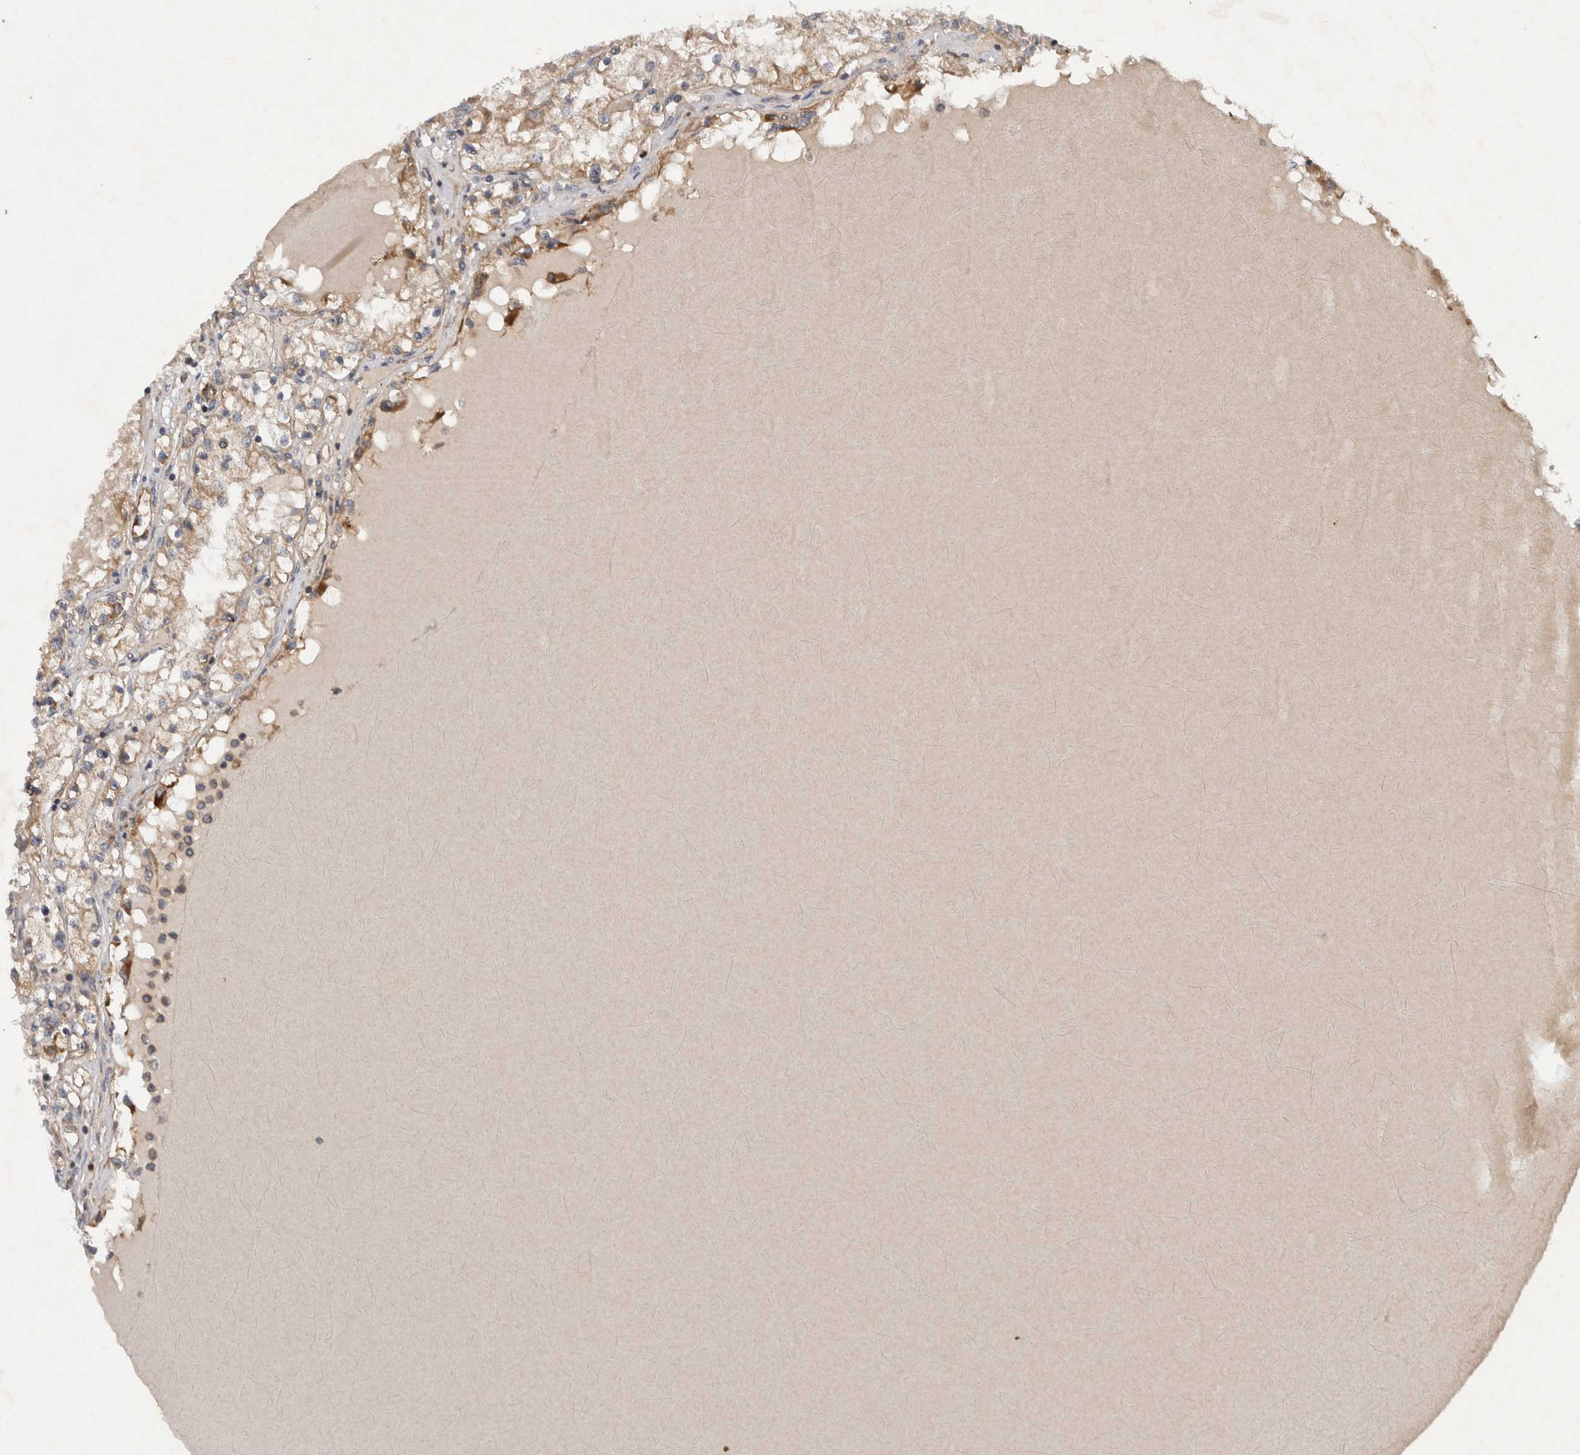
{"staining": {"intensity": "weak", "quantity": ">75%", "location": "cytoplasmic/membranous"}, "tissue": "renal cancer", "cell_type": "Tumor cells", "image_type": "cancer", "snomed": [{"axis": "morphology", "description": "Adenocarcinoma, NOS"}, {"axis": "topography", "description": "Kidney"}], "caption": "Protein expression analysis of human renal cancer reveals weak cytoplasmic/membranous staining in approximately >75% of tumor cells.", "gene": "PDCD2", "patient": {"sex": "male", "age": 68}}